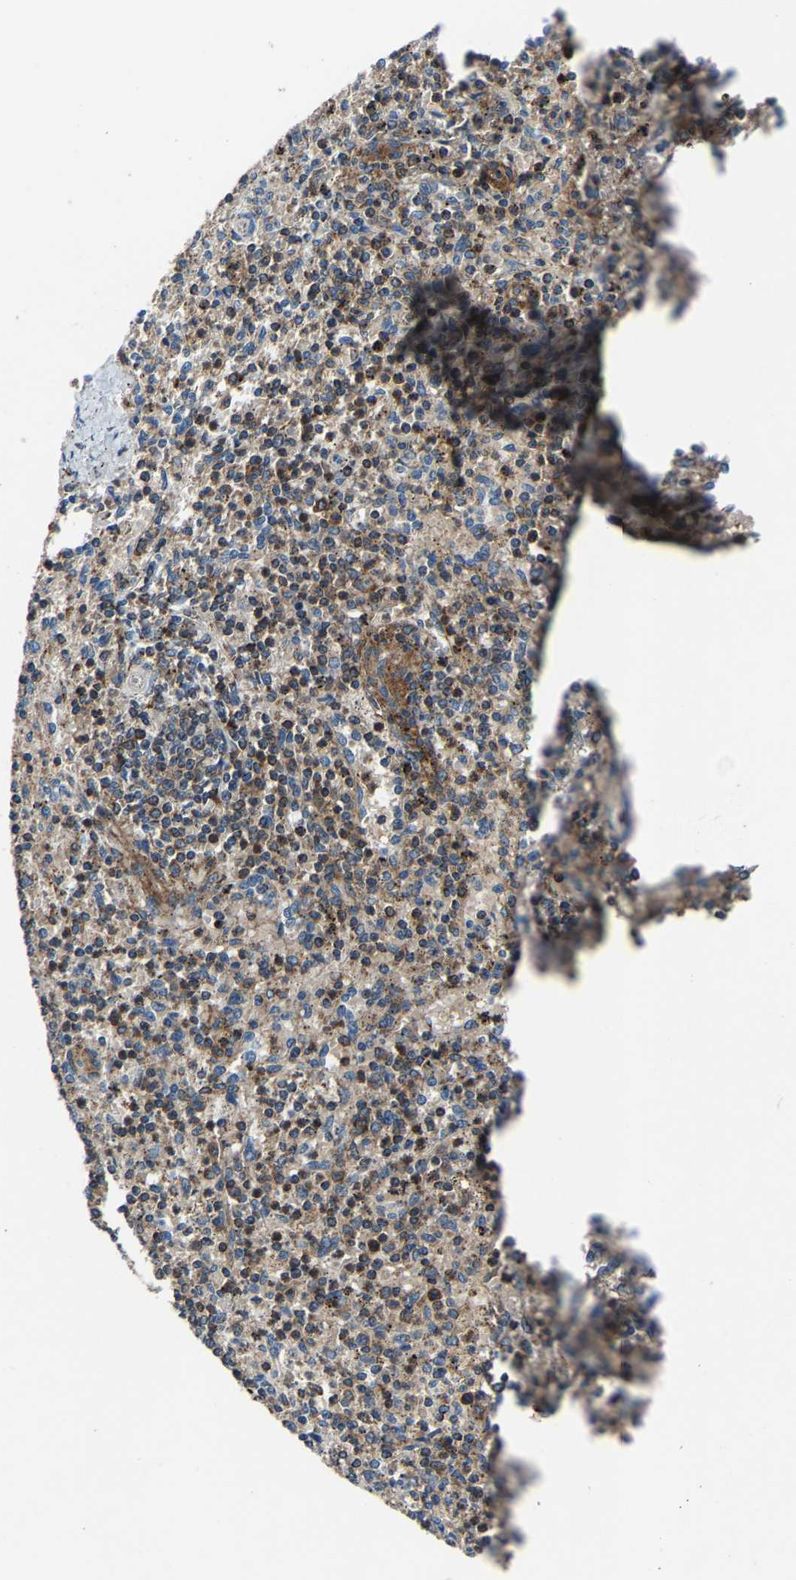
{"staining": {"intensity": "moderate", "quantity": ">75%", "location": "cytoplasmic/membranous"}, "tissue": "spleen", "cell_type": "Cells in red pulp", "image_type": "normal", "snomed": [{"axis": "morphology", "description": "Normal tissue, NOS"}, {"axis": "topography", "description": "Spleen"}], "caption": "A brown stain labels moderate cytoplasmic/membranous staining of a protein in cells in red pulp of normal spleen.", "gene": "KIAA1958", "patient": {"sex": "male", "age": 72}}